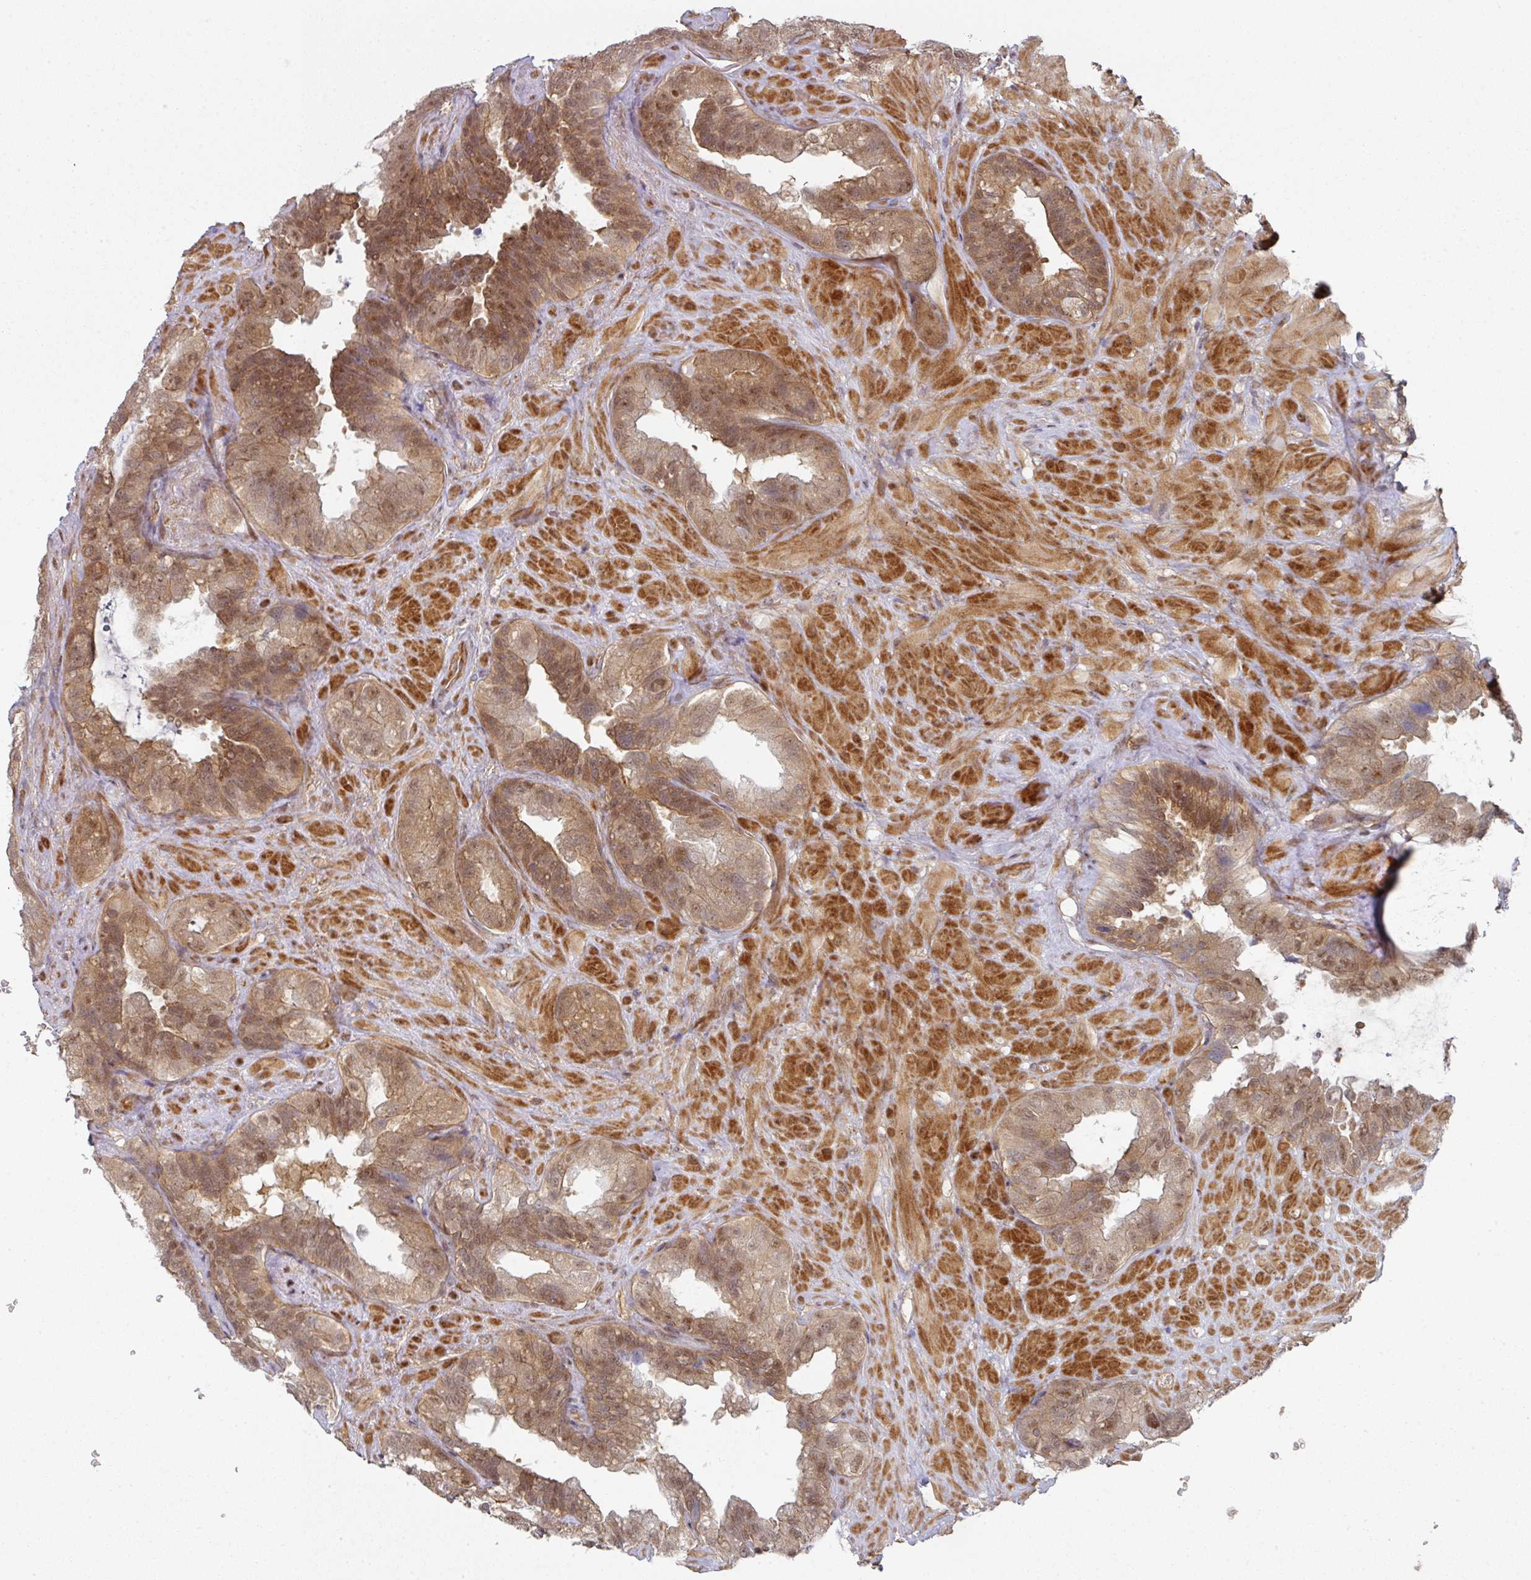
{"staining": {"intensity": "moderate", "quantity": ">75%", "location": "cytoplasmic/membranous,nuclear"}, "tissue": "seminal vesicle", "cell_type": "Glandular cells", "image_type": "normal", "snomed": [{"axis": "morphology", "description": "Normal tissue, NOS"}, {"axis": "topography", "description": "Seminal veicle"}, {"axis": "topography", "description": "Peripheral nerve tissue"}], "caption": "Glandular cells display medium levels of moderate cytoplasmic/membranous,nuclear positivity in approximately >75% of cells in benign human seminal vesicle.", "gene": "PSME3IP1", "patient": {"sex": "male", "age": 76}}